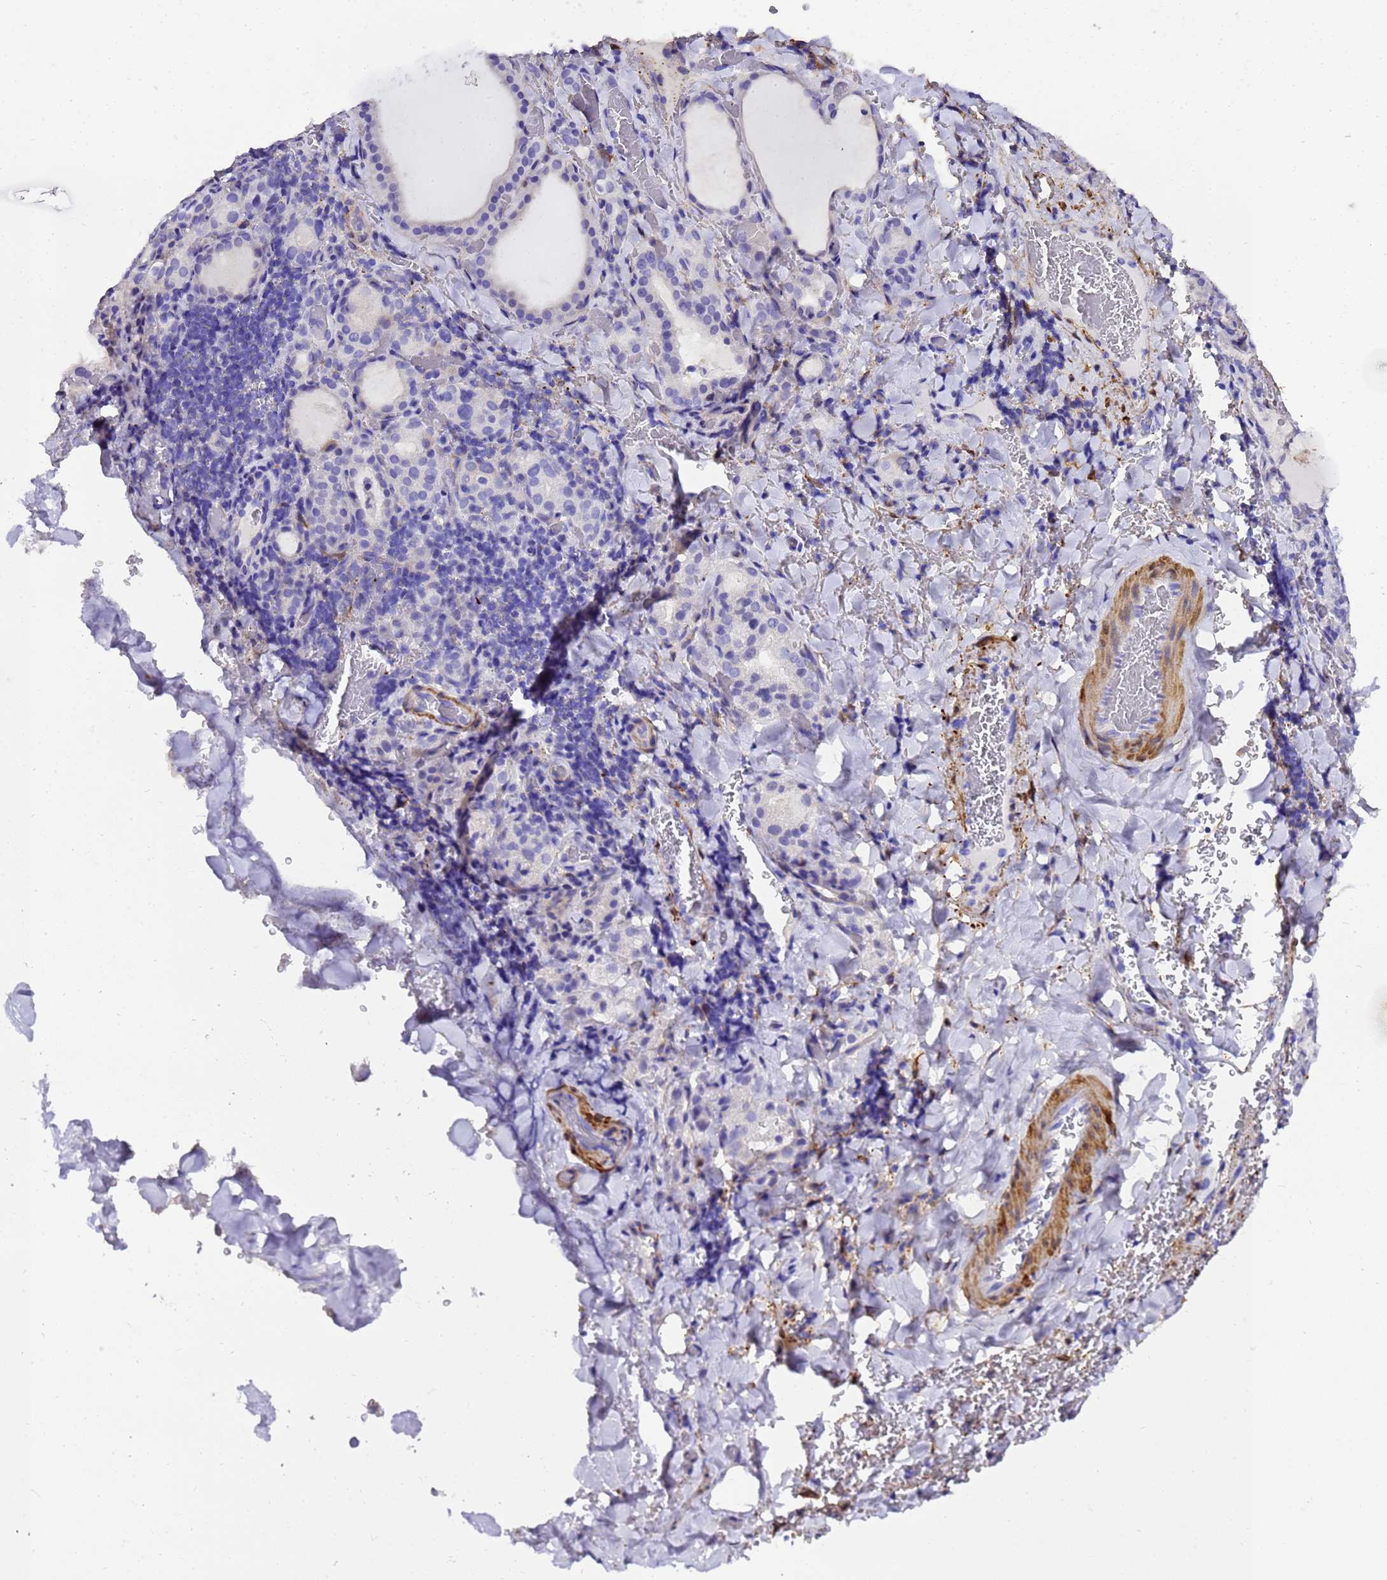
{"staining": {"intensity": "negative", "quantity": "none", "location": "none"}, "tissue": "thyroid gland", "cell_type": "Glandular cells", "image_type": "normal", "snomed": [{"axis": "morphology", "description": "Normal tissue, NOS"}, {"axis": "topography", "description": "Thyroid gland"}], "caption": "Immunohistochemistry (IHC) micrograph of benign human thyroid gland stained for a protein (brown), which reveals no expression in glandular cells.", "gene": "HSPB6", "patient": {"sex": "female", "age": 39}}